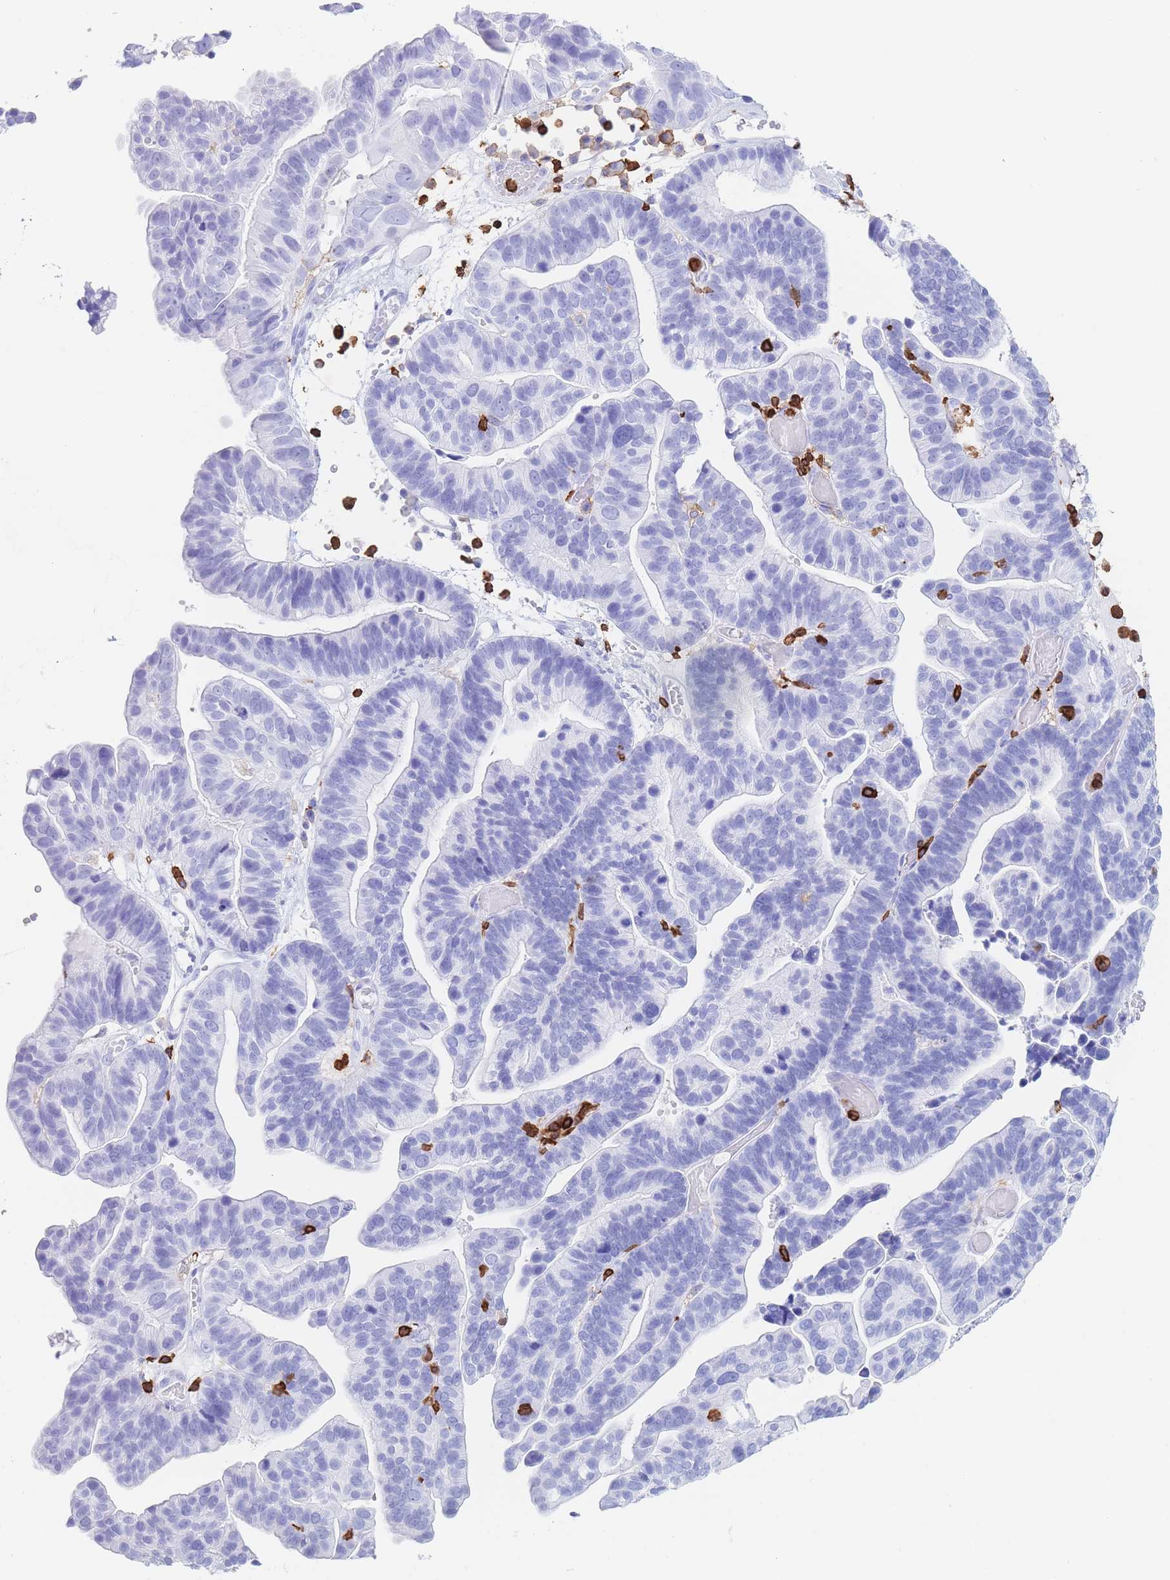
{"staining": {"intensity": "negative", "quantity": "none", "location": "none"}, "tissue": "ovarian cancer", "cell_type": "Tumor cells", "image_type": "cancer", "snomed": [{"axis": "morphology", "description": "Cystadenocarcinoma, serous, NOS"}, {"axis": "topography", "description": "Ovary"}], "caption": "DAB immunohistochemical staining of human ovarian cancer demonstrates no significant expression in tumor cells.", "gene": "CORO1A", "patient": {"sex": "female", "age": 56}}